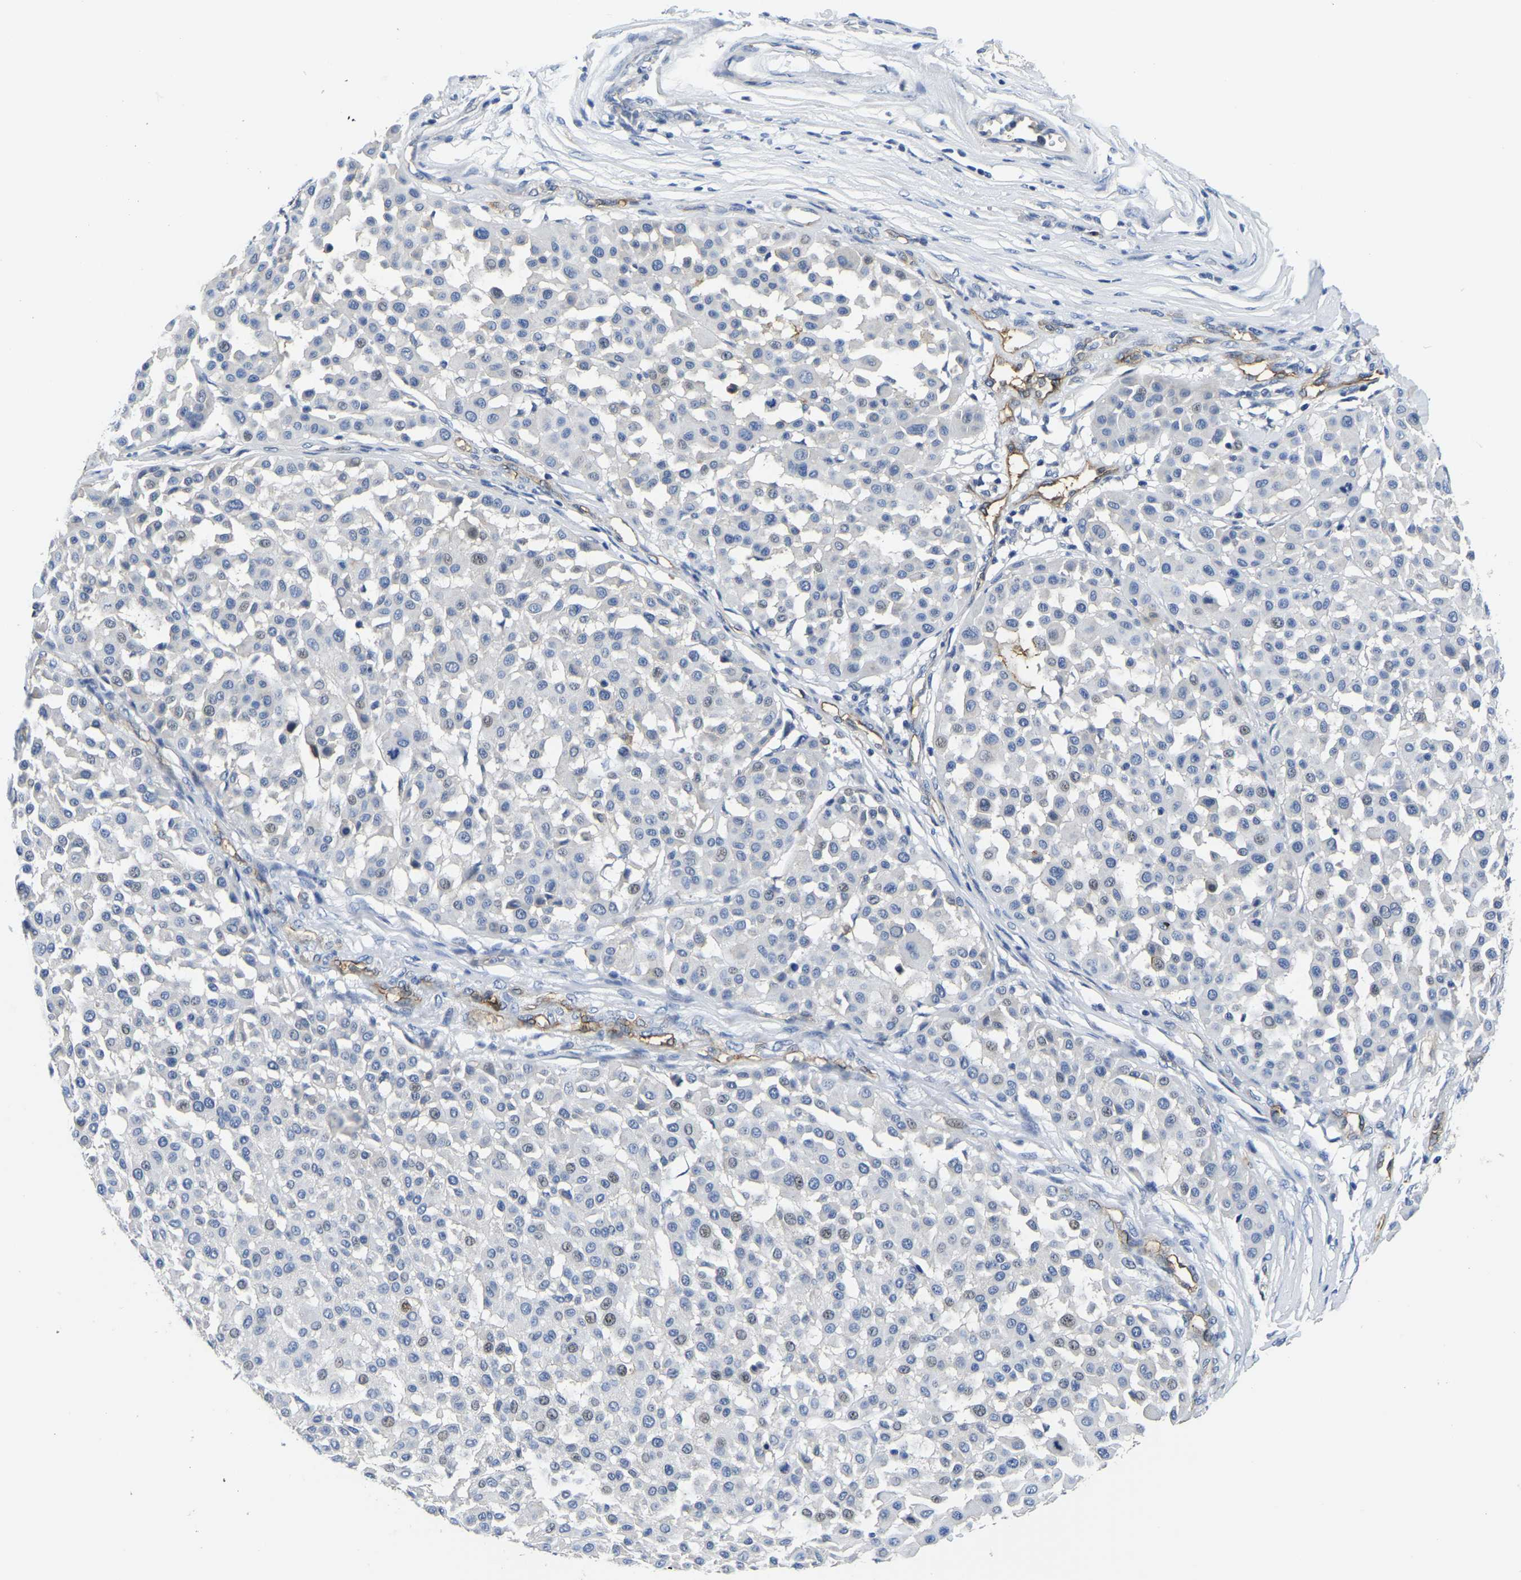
{"staining": {"intensity": "negative", "quantity": "none", "location": "none"}, "tissue": "melanoma", "cell_type": "Tumor cells", "image_type": "cancer", "snomed": [{"axis": "morphology", "description": "Malignant melanoma, Metastatic site"}, {"axis": "topography", "description": "Soft tissue"}], "caption": "Tumor cells are negative for protein expression in human malignant melanoma (metastatic site).", "gene": "ITGA2", "patient": {"sex": "male", "age": 41}}